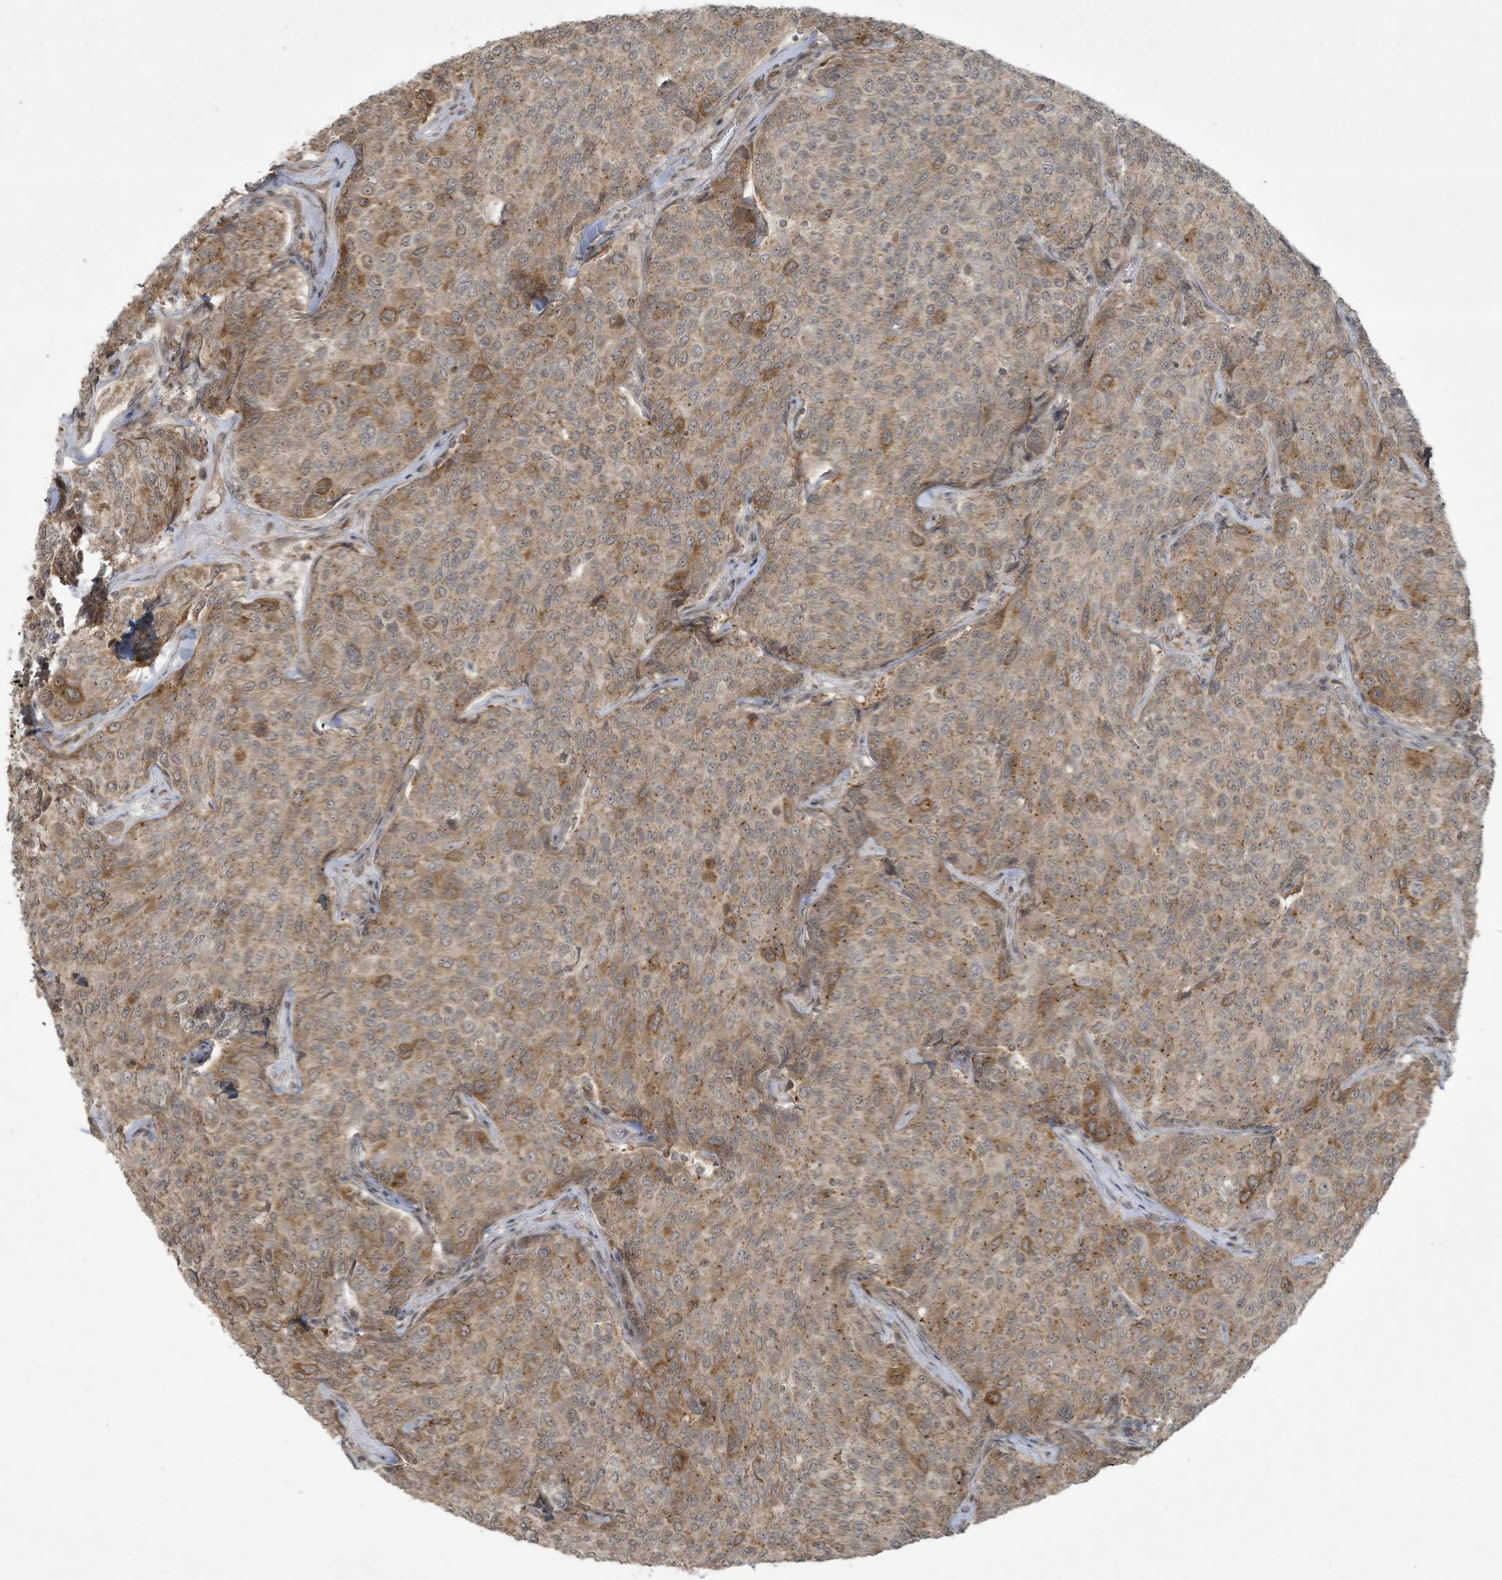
{"staining": {"intensity": "weak", "quantity": ">75%", "location": "cytoplasmic/membranous"}, "tissue": "breast cancer", "cell_type": "Tumor cells", "image_type": "cancer", "snomed": [{"axis": "morphology", "description": "Duct carcinoma"}, {"axis": "topography", "description": "Breast"}], "caption": "Immunohistochemistry (IHC) (DAB) staining of breast cancer (infiltrating ductal carcinoma) shows weak cytoplasmic/membranous protein staining in approximately >75% of tumor cells. The protein is stained brown, and the nuclei are stained in blue (DAB (3,3'-diaminobenzidine) IHC with brightfield microscopy, high magnification).", "gene": "ZNF263", "patient": {"sex": "female", "age": 55}}